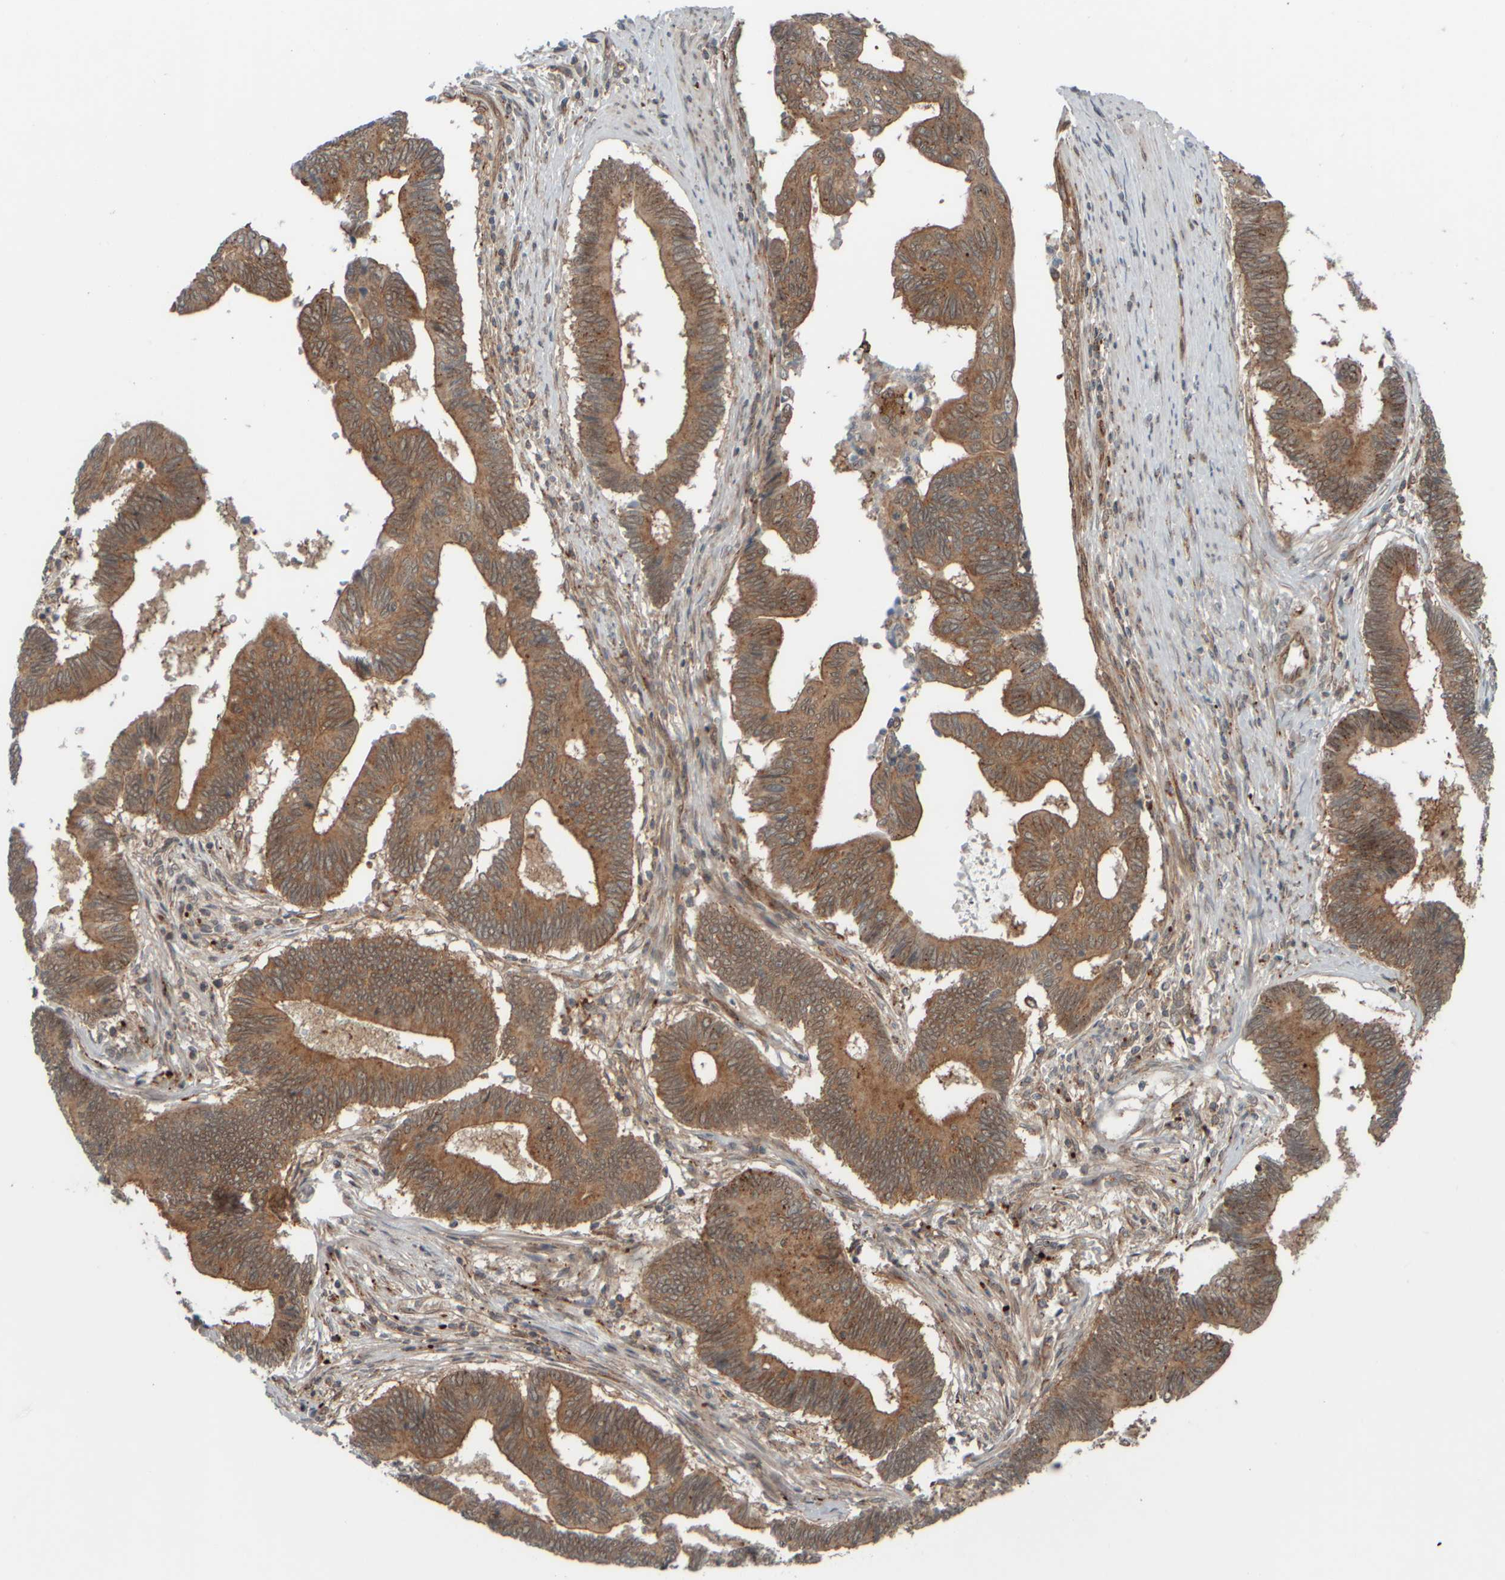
{"staining": {"intensity": "moderate", "quantity": ">75%", "location": "cytoplasmic/membranous"}, "tissue": "pancreatic cancer", "cell_type": "Tumor cells", "image_type": "cancer", "snomed": [{"axis": "morphology", "description": "Adenocarcinoma, NOS"}, {"axis": "topography", "description": "Pancreas"}], "caption": "Protein analysis of pancreatic cancer (adenocarcinoma) tissue exhibits moderate cytoplasmic/membranous positivity in about >75% of tumor cells. The staining was performed using DAB, with brown indicating positive protein expression. Nuclei are stained blue with hematoxylin.", "gene": "GIGYF1", "patient": {"sex": "female", "age": 70}}